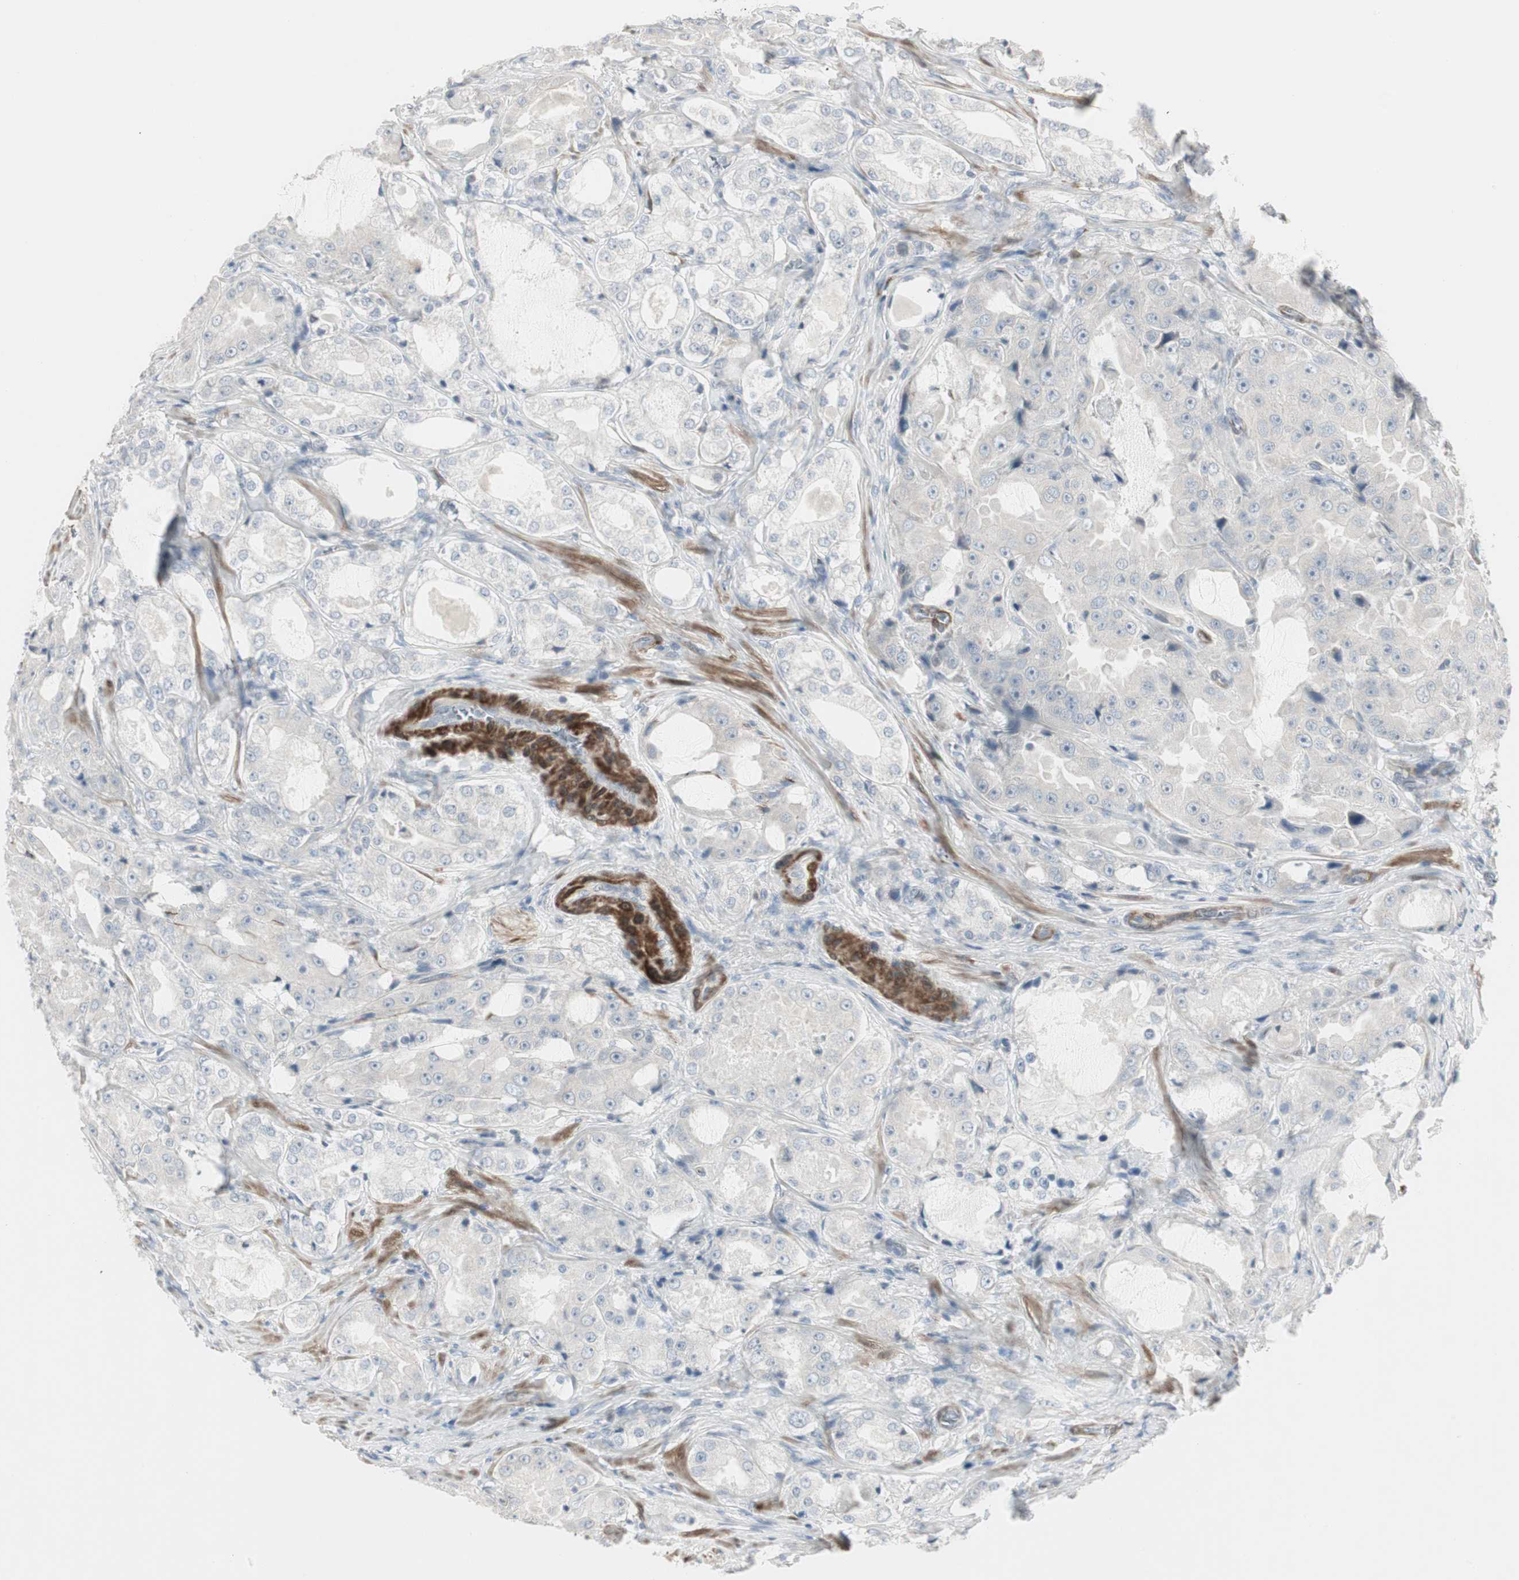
{"staining": {"intensity": "negative", "quantity": "none", "location": "none"}, "tissue": "prostate cancer", "cell_type": "Tumor cells", "image_type": "cancer", "snomed": [{"axis": "morphology", "description": "Adenocarcinoma, High grade"}, {"axis": "topography", "description": "Prostate"}], "caption": "Histopathology image shows no protein expression in tumor cells of prostate cancer (high-grade adenocarcinoma) tissue.", "gene": "DMPK", "patient": {"sex": "male", "age": 73}}